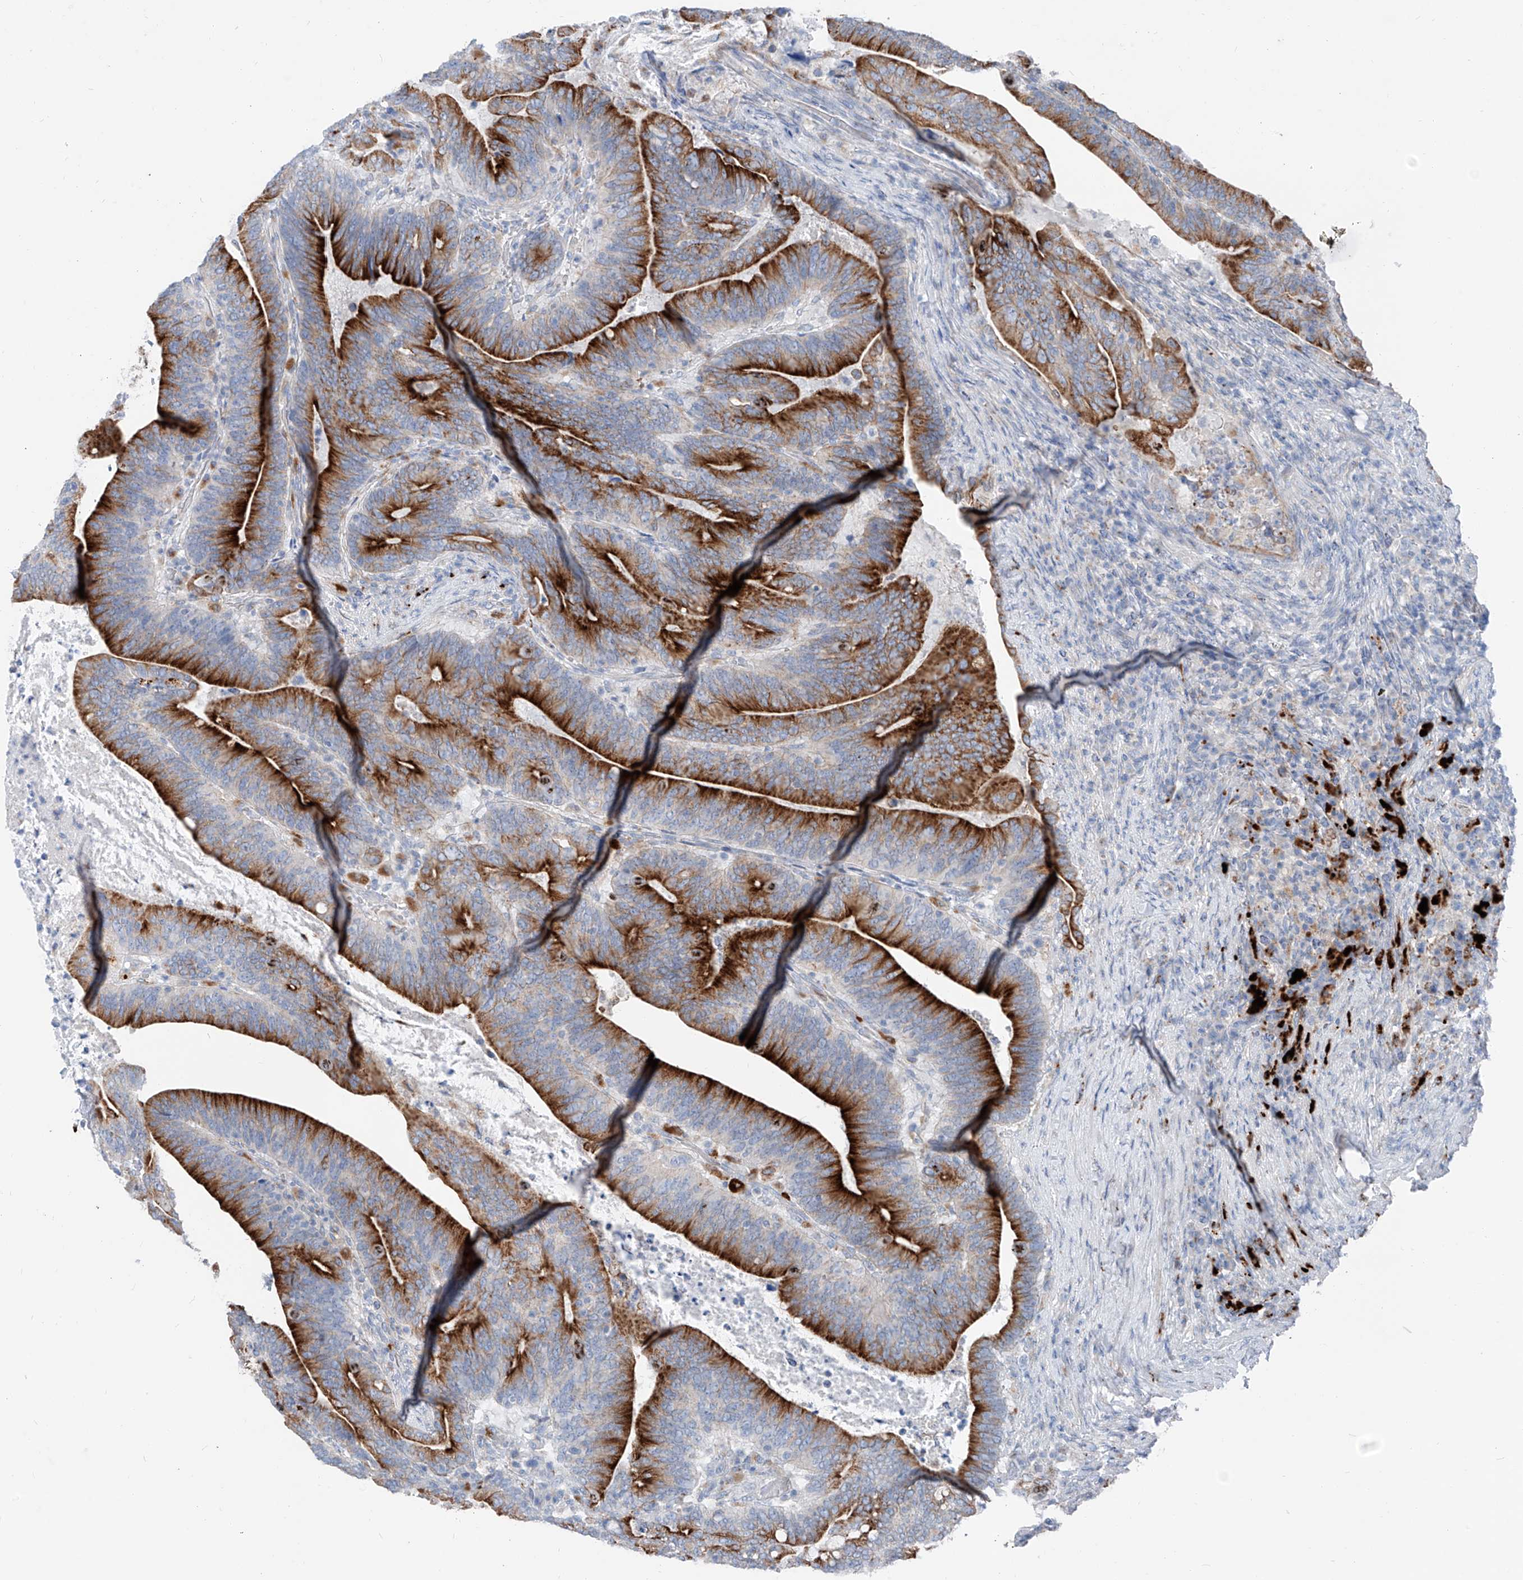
{"staining": {"intensity": "strong", "quantity": "25%-75%", "location": "cytoplasmic/membranous"}, "tissue": "colorectal cancer", "cell_type": "Tumor cells", "image_type": "cancer", "snomed": [{"axis": "morphology", "description": "Adenocarcinoma, NOS"}, {"axis": "topography", "description": "Colon"}], "caption": "Colorectal cancer was stained to show a protein in brown. There is high levels of strong cytoplasmic/membranous positivity in about 25%-75% of tumor cells.", "gene": "GPR137C", "patient": {"sex": "female", "age": 66}}